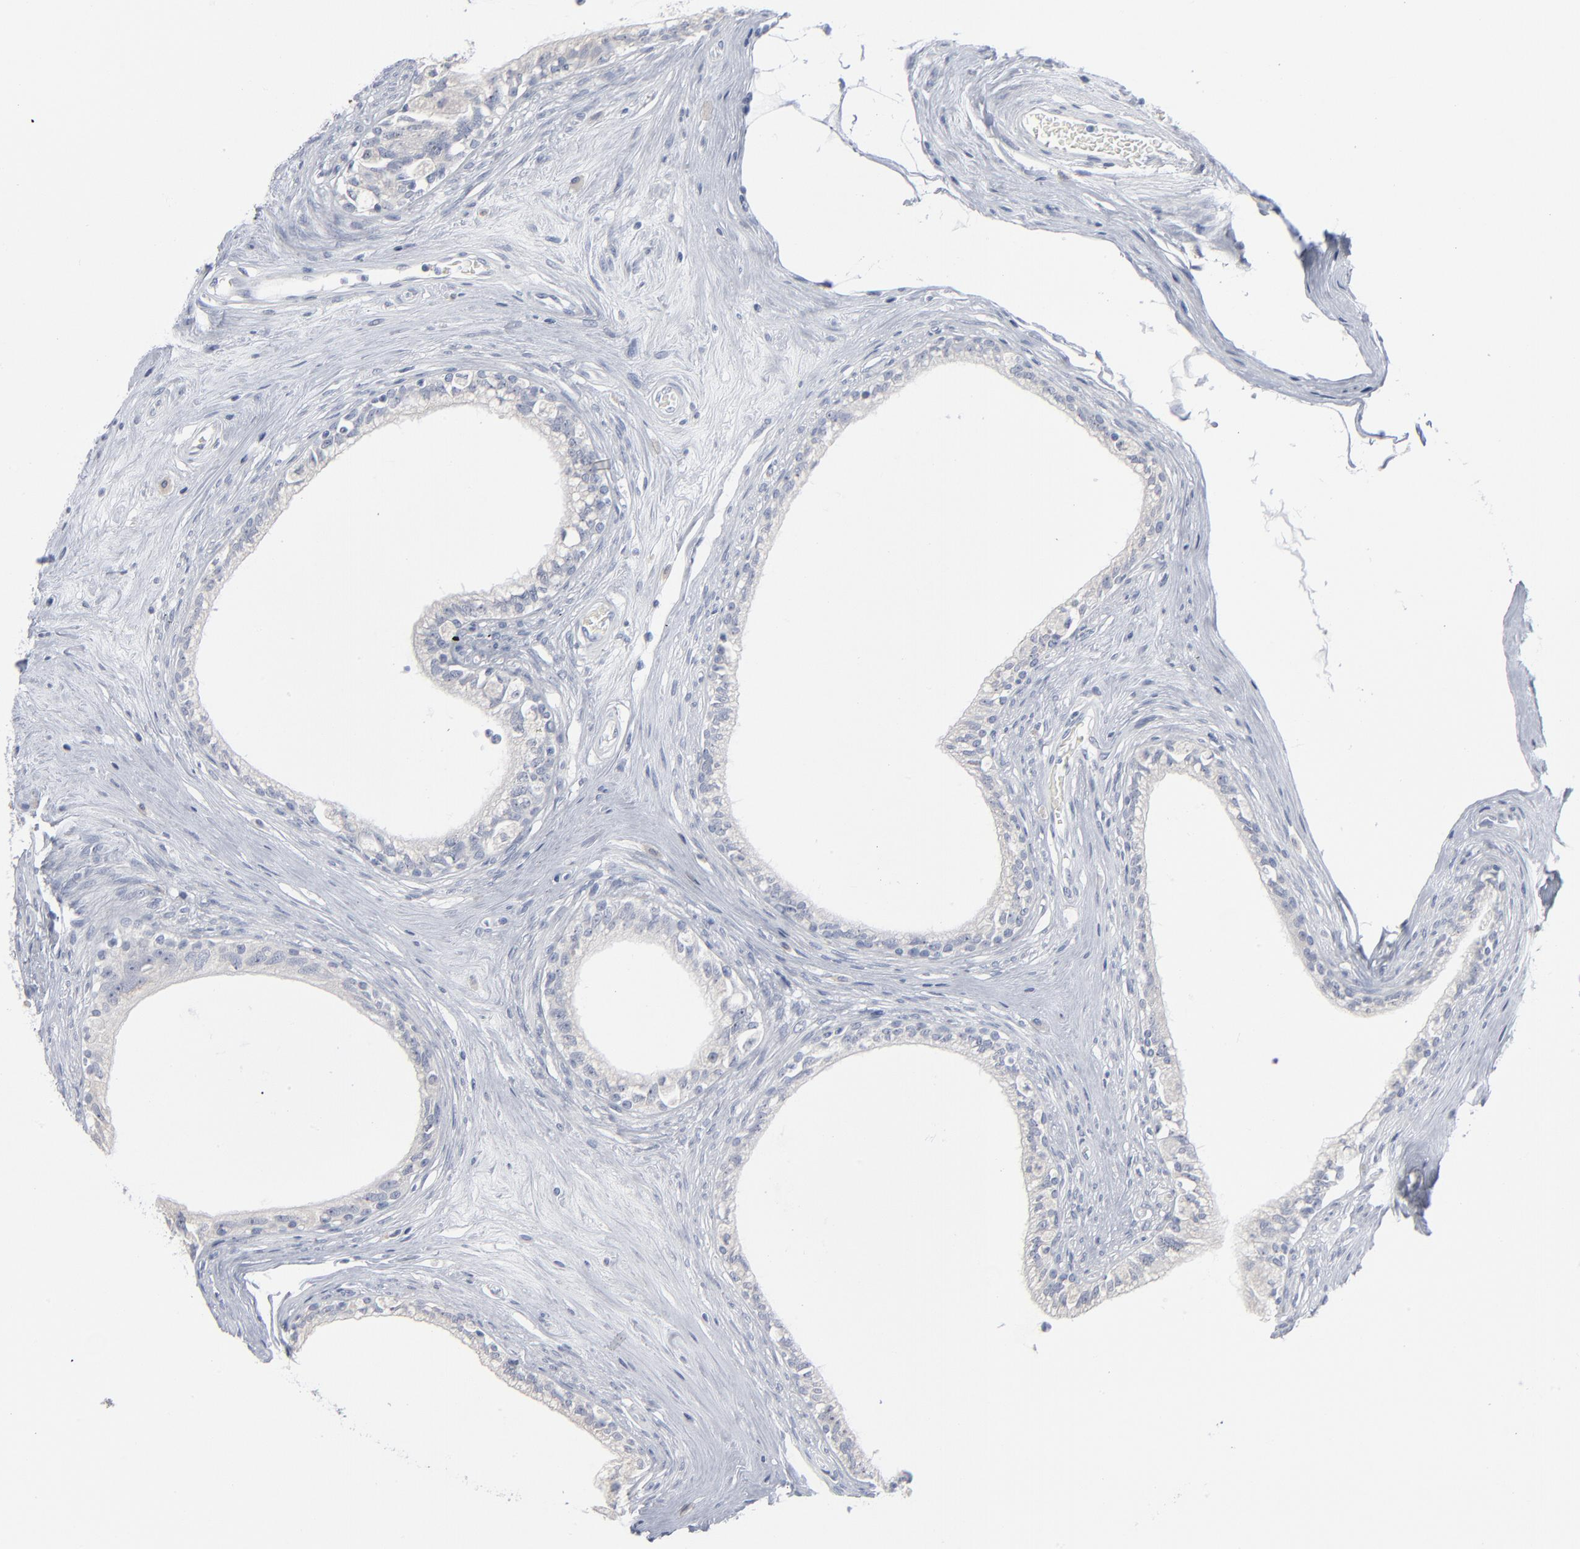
{"staining": {"intensity": "negative", "quantity": "none", "location": "none"}, "tissue": "epididymis", "cell_type": "Glandular cells", "image_type": "normal", "snomed": [{"axis": "morphology", "description": "Normal tissue, NOS"}, {"axis": "morphology", "description": "Inflammation, NOS"}, {"axis": "topography", "description": "Epididymis"}], "caption": "A photomicrograph of epididymis stained for a protein shows no brown staining in glandular cells. (Immunohistochemistry (ihc), brightfield microscopy, high magnification).", "gene": "PAGE1", "patient": {"sex": "male", "age": 84}}